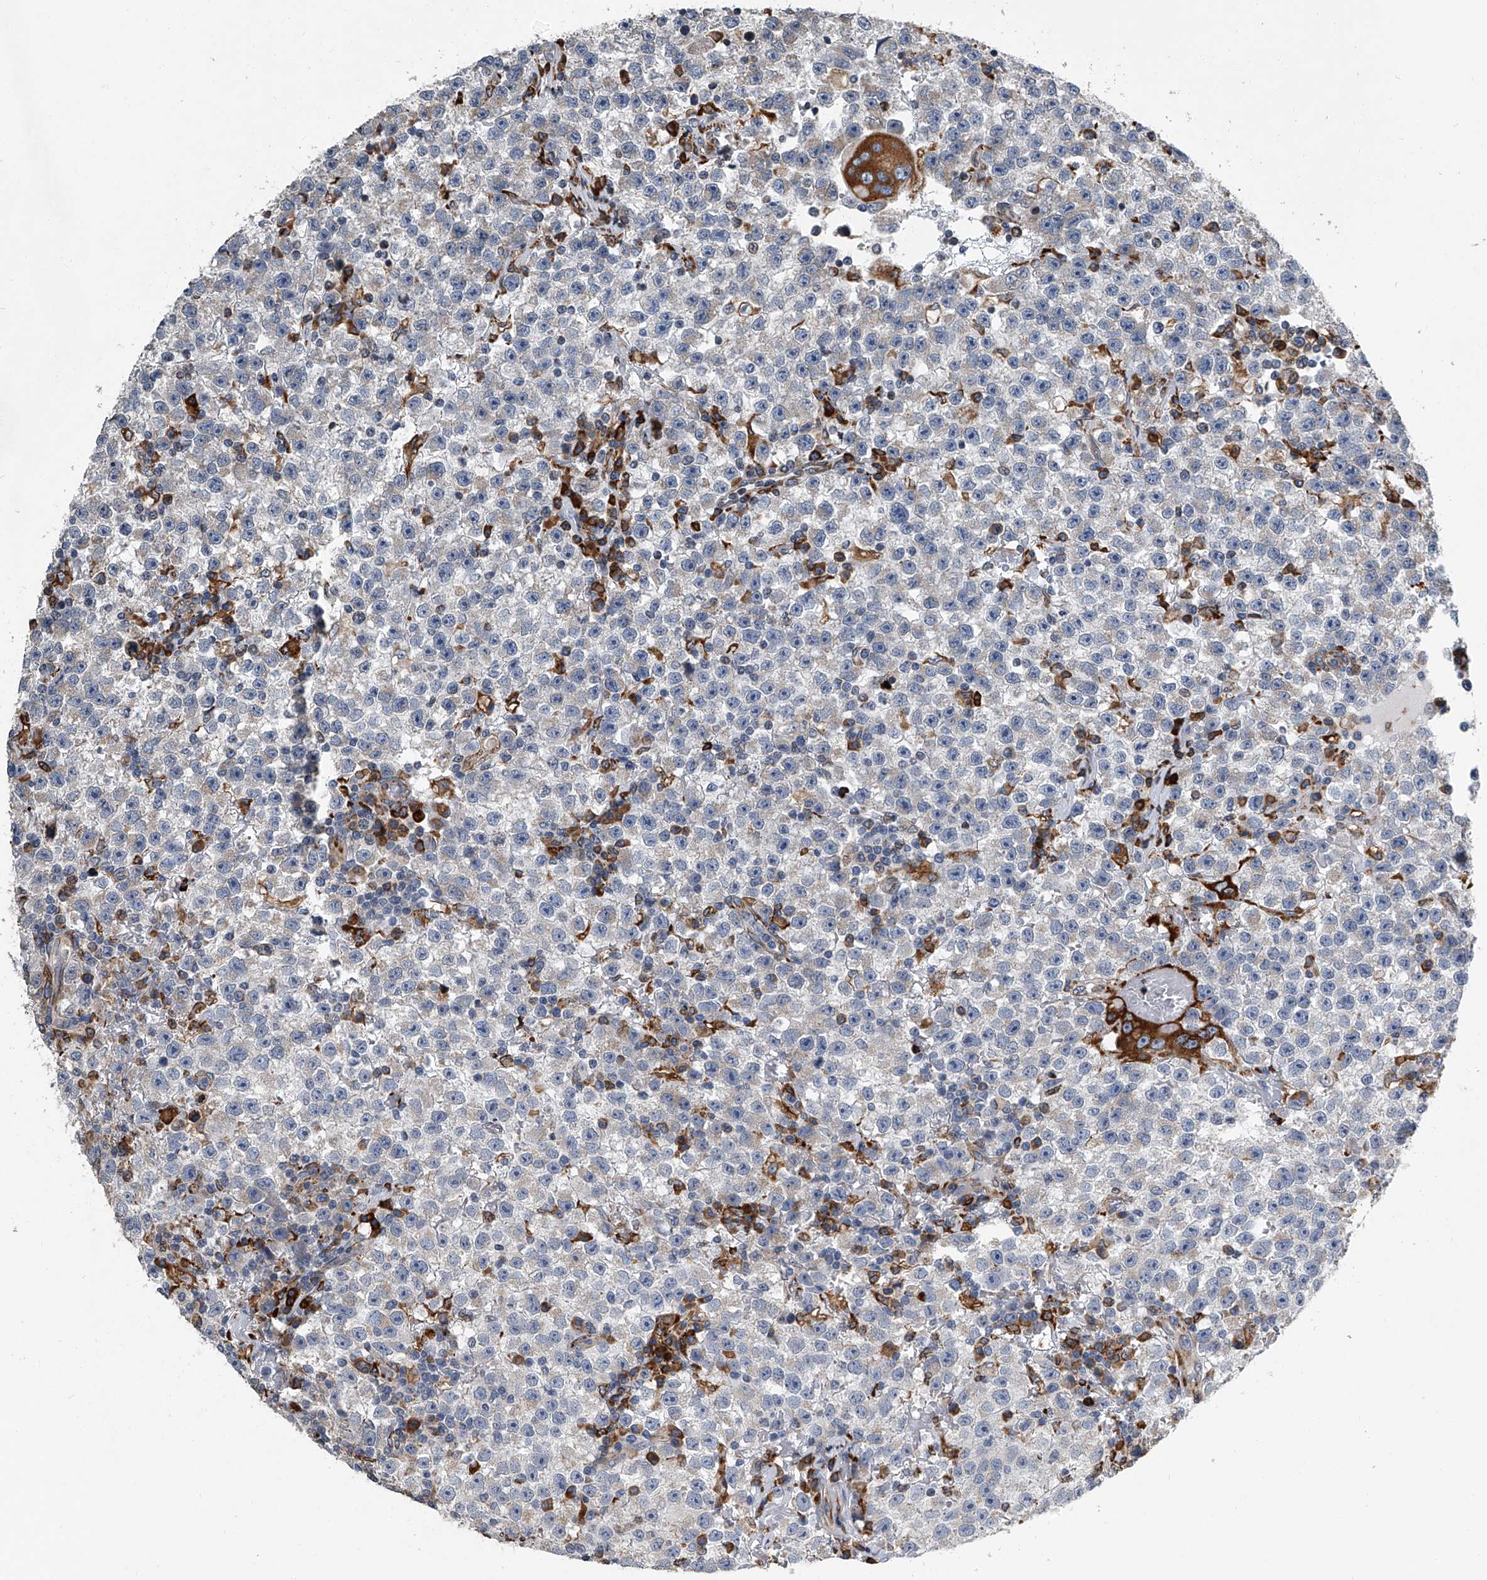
{"staining": {"intensity": "negative", "quantity": "none", "location": "none"}, "tissue": "testis cancer", "cell_type": "Tumor cells", "image_type": "cancer", "snomed": [{"axis": "morphology", "description": "Seminoma, NOS"}, {"axis": "topography", "description": "Testis"}], "caption": "Tumor cells are negative for protein expression in human testis cancer (seminoma).", "gene": "TMEM63C", "patient": {"sex": "male", "age": 22}}